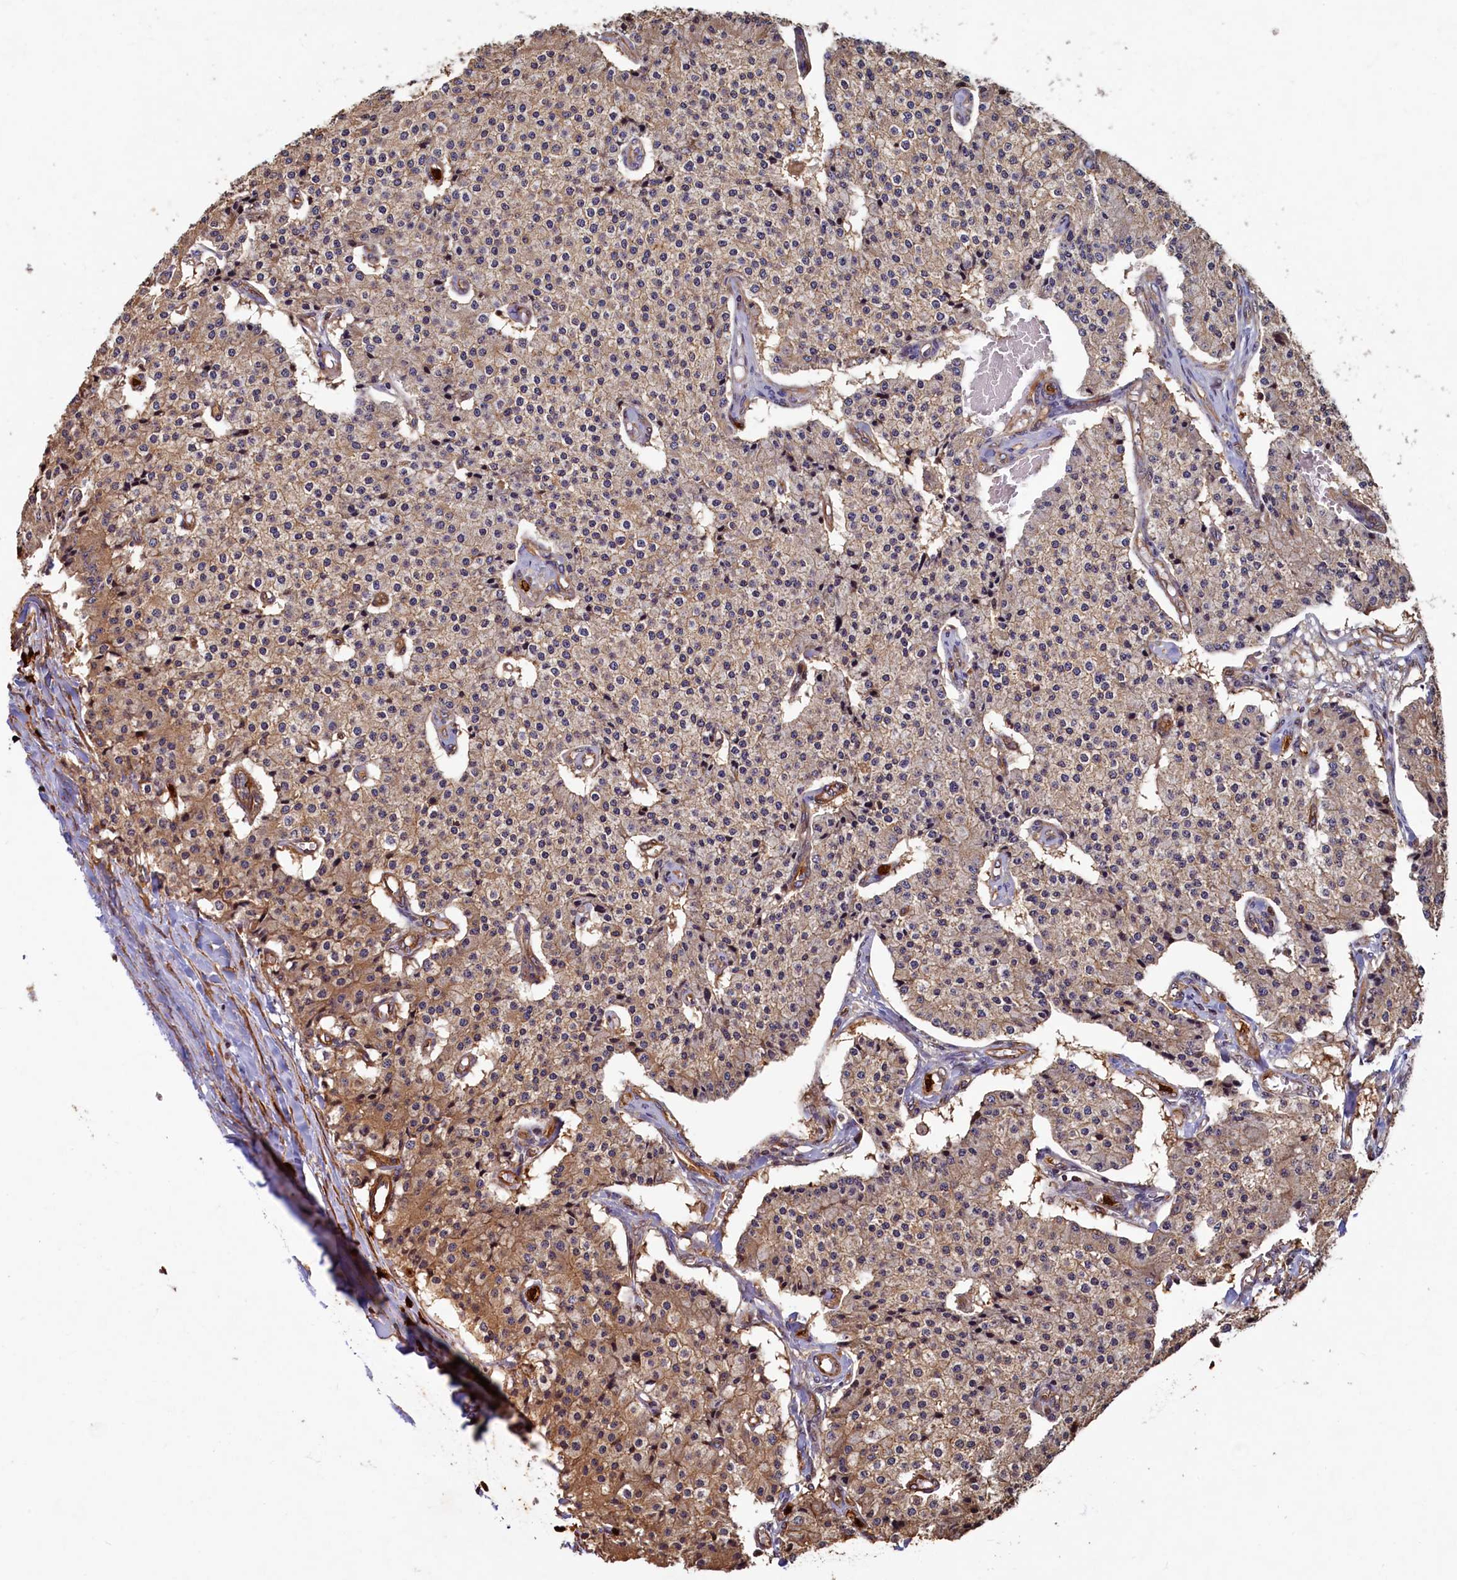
{"staining": {"intensity": "weak", "quantity": ">75%", "location": "cytoplasmic/membranous"}, "tissue": "carcinoid", "cell_type": "Tumor cells", "image_type": "cancer", "snomed": [{"axis": "morphology", "description": "Carcinoid, malignant, NOS"}, {"axis": "topography", "description": "Colon"}], "caption": "Carcinoid (malignant) stained with a protein marker demonstrates weak staining in tumor cells.", "gene": "CCDC102B", "patient": {"sex": "female", "age": 52}}